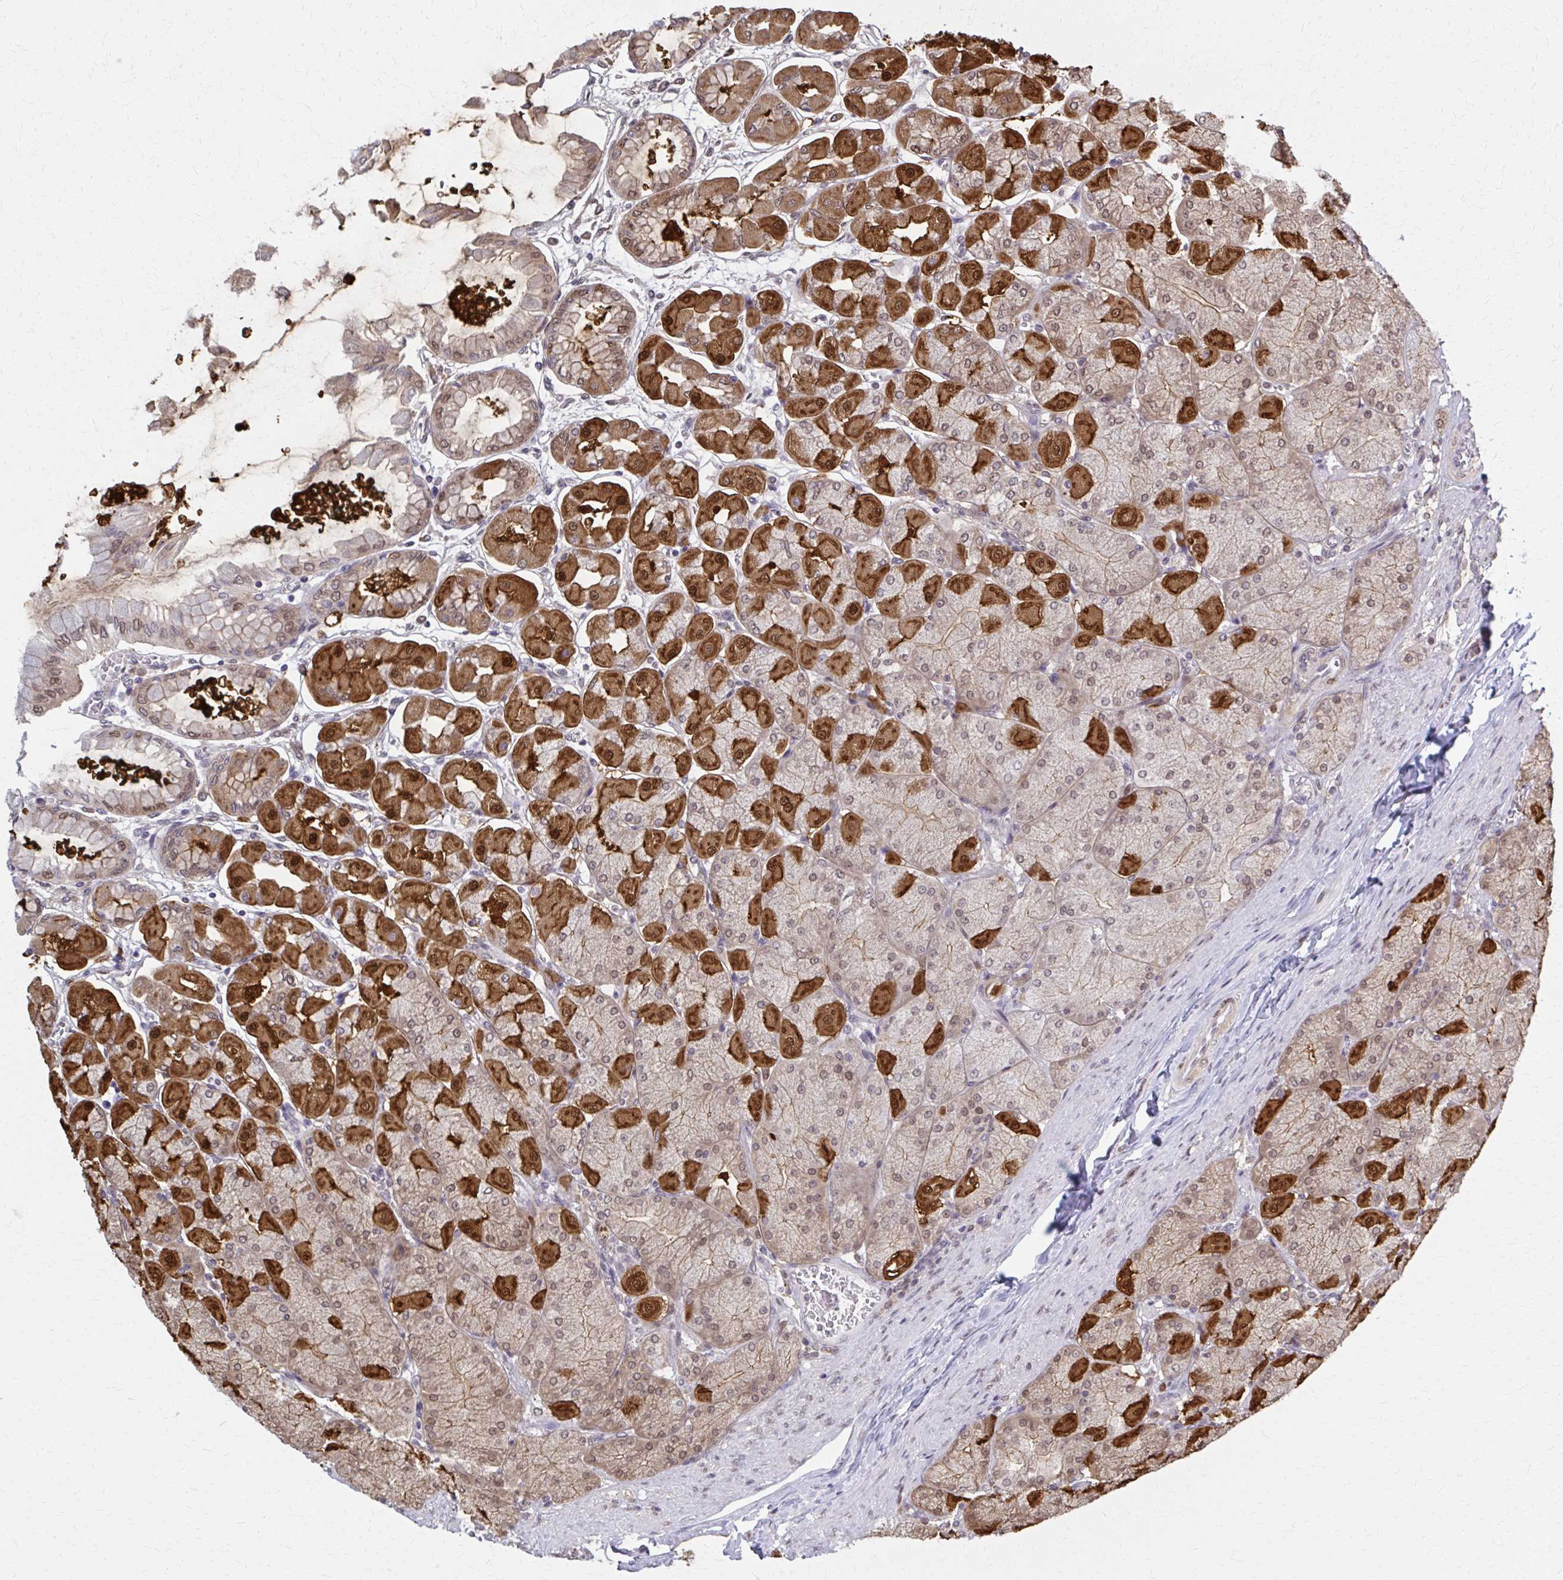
{"staining": {"intensity": "strong", "quantity": ">75%", "location": "cytoplasmic/membranous,nuclear"}, "tissue": "stomach", "cell_type": "Glandular cells", "image_type": "normal", "snomed": [{"axis": "morphology", "description": "Normal tissue, NOS"}, {"axis": "topography", "description": "Stomach, upper"}], "caption": "This photomicrograph exhibits immunohistochemistry (IHC) staining of normal human stomach, with high strong cytoplasmic/membranous,nuclear expression in approximately >75% of glandular cells.", "gene": "MDH1", "patient": {"sex": "female", "age": 56}}